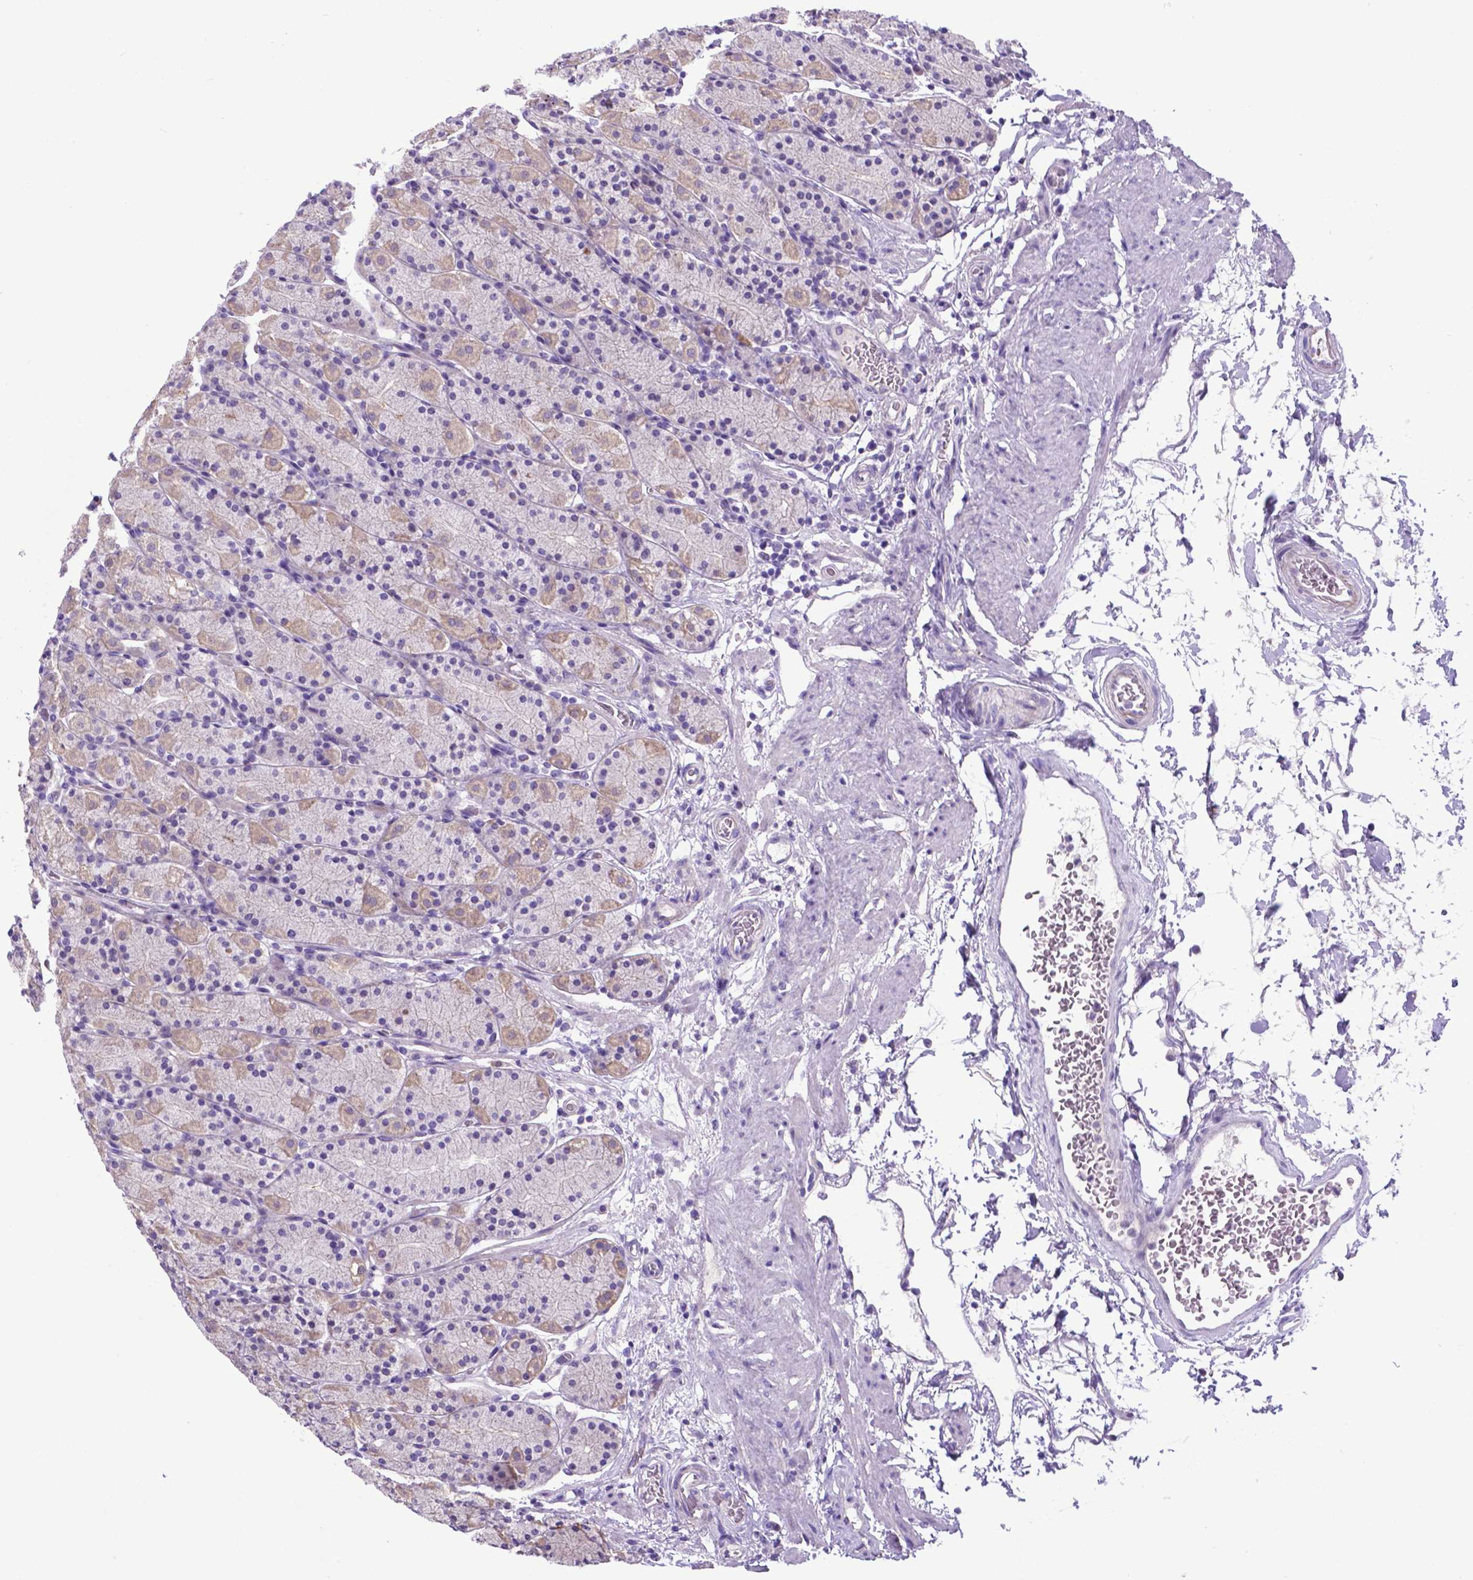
{"staining": {"intensity": "weak", "quantity": "<25%", "location": "cytoplasmic/membranous"}, "tissue": "stomach", "cell_type": "Glandular cells", "image_type": "normal", "snomed": [{"axis": "morphology", "description": "Normal tissue, NOS"}, {"axis": "topography", "description": "Stomach, upper"}, {"axis": "topography", "description": "Stomach"}], "caption": "A high-resolution micrograph shows immunohistochemistry (IHC) staining of normal stomach, which reveals no significant staining in glandular cells.", "gene": "ADRA2B", "patient": {"sex": "male", "age": 62}}